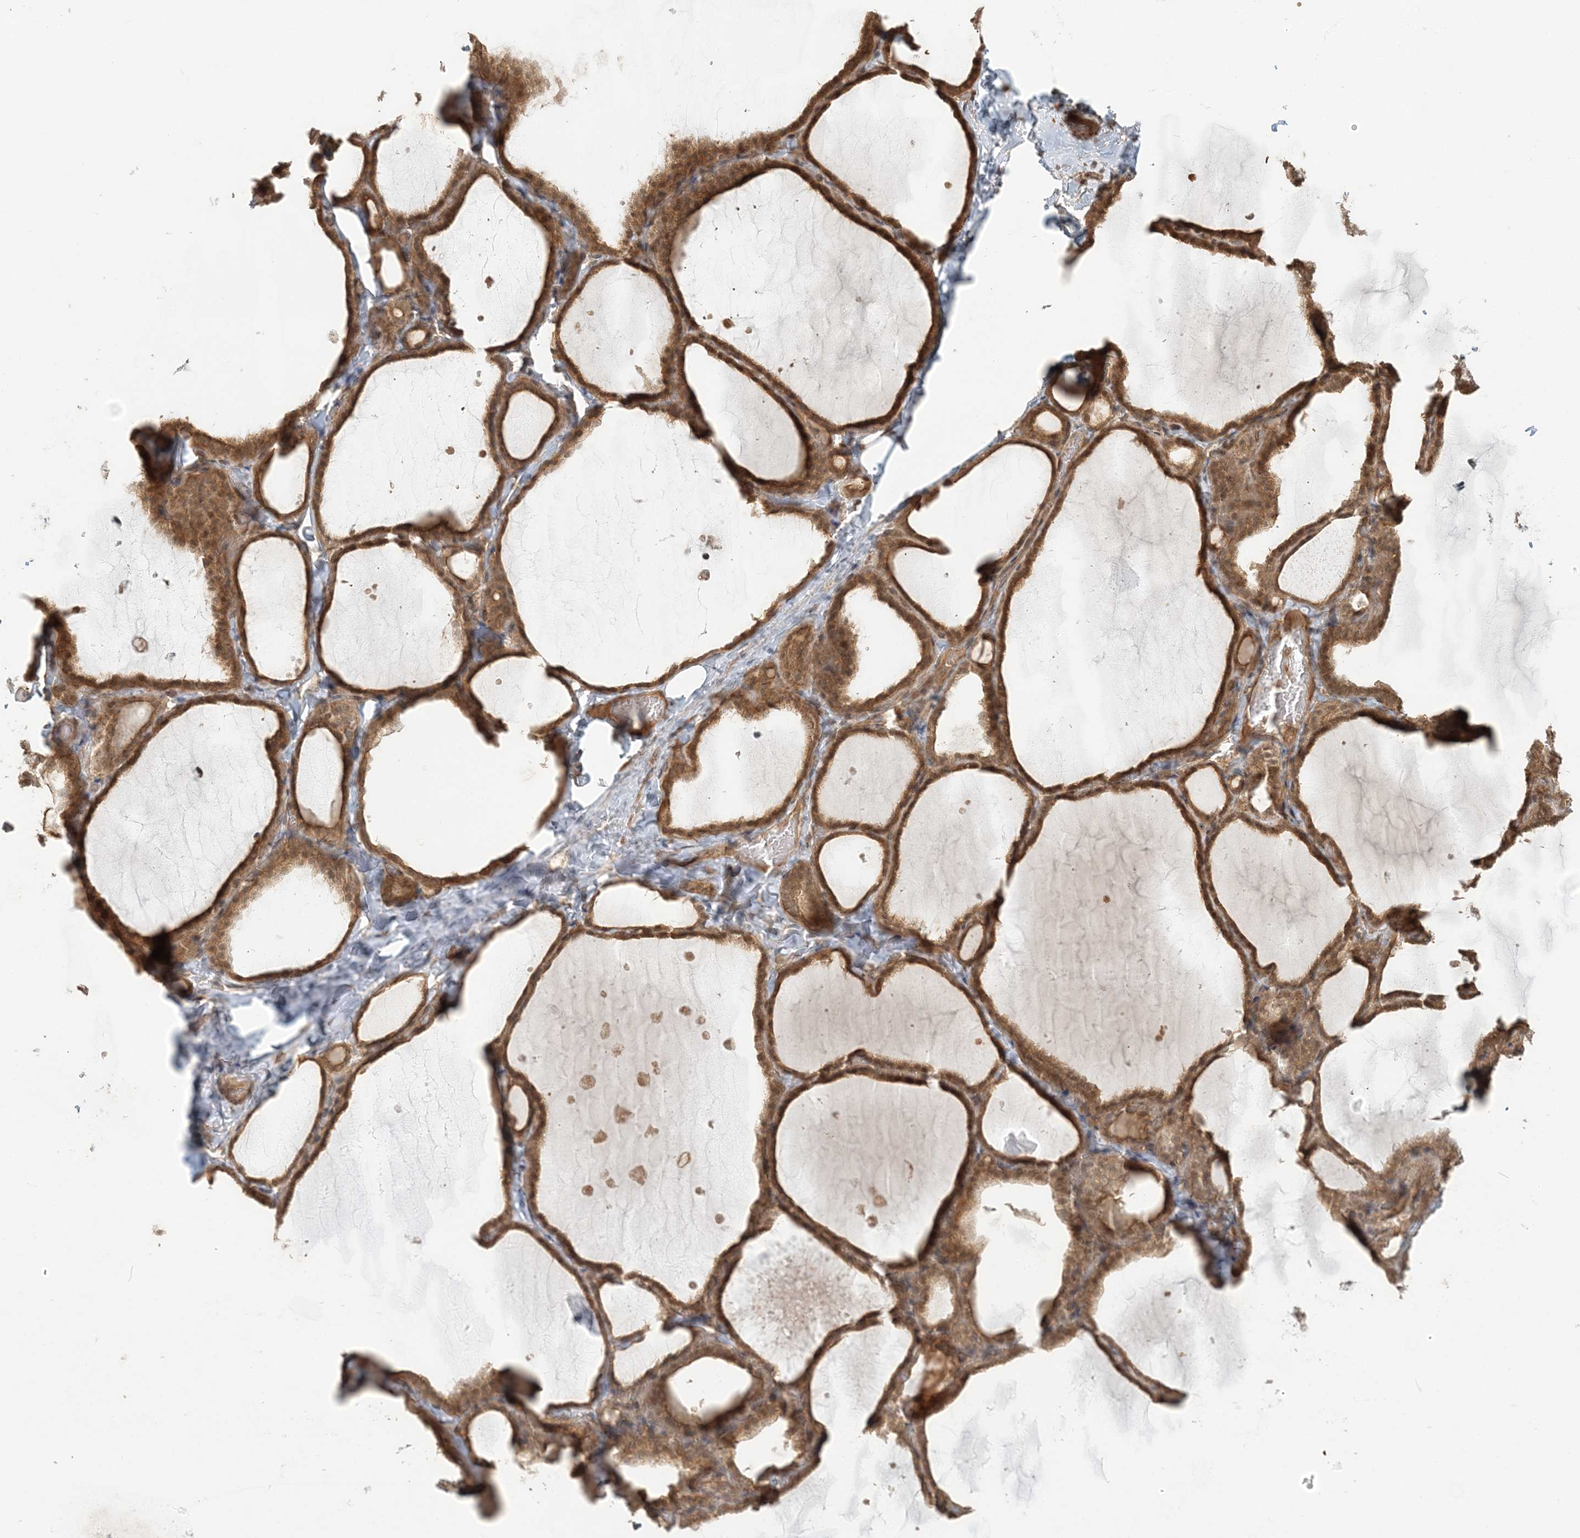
{"staining": {"intensity": "moderate", "quantity": ">75%", "location": "cytoplasmic/membranous,nuclear"}, "tissue": "thyroid gland", "cell_type": "Glandular cells", "image_type": "normal", "snomed": [{"axis": "morphology", "description": "Normal tissue, NOS"}, {"axis": "topography", "description": "Thyroid gland"}], "caption": "Approximately >75% of glandular cells in normal thyroid gland reveal moderate cytoplasmic/membranous,nuclear protein positivity as visualized by brown immunohistochemical staining.", "gene": "KIAA0232", "patient": {"sex": "female", "age": 22}}